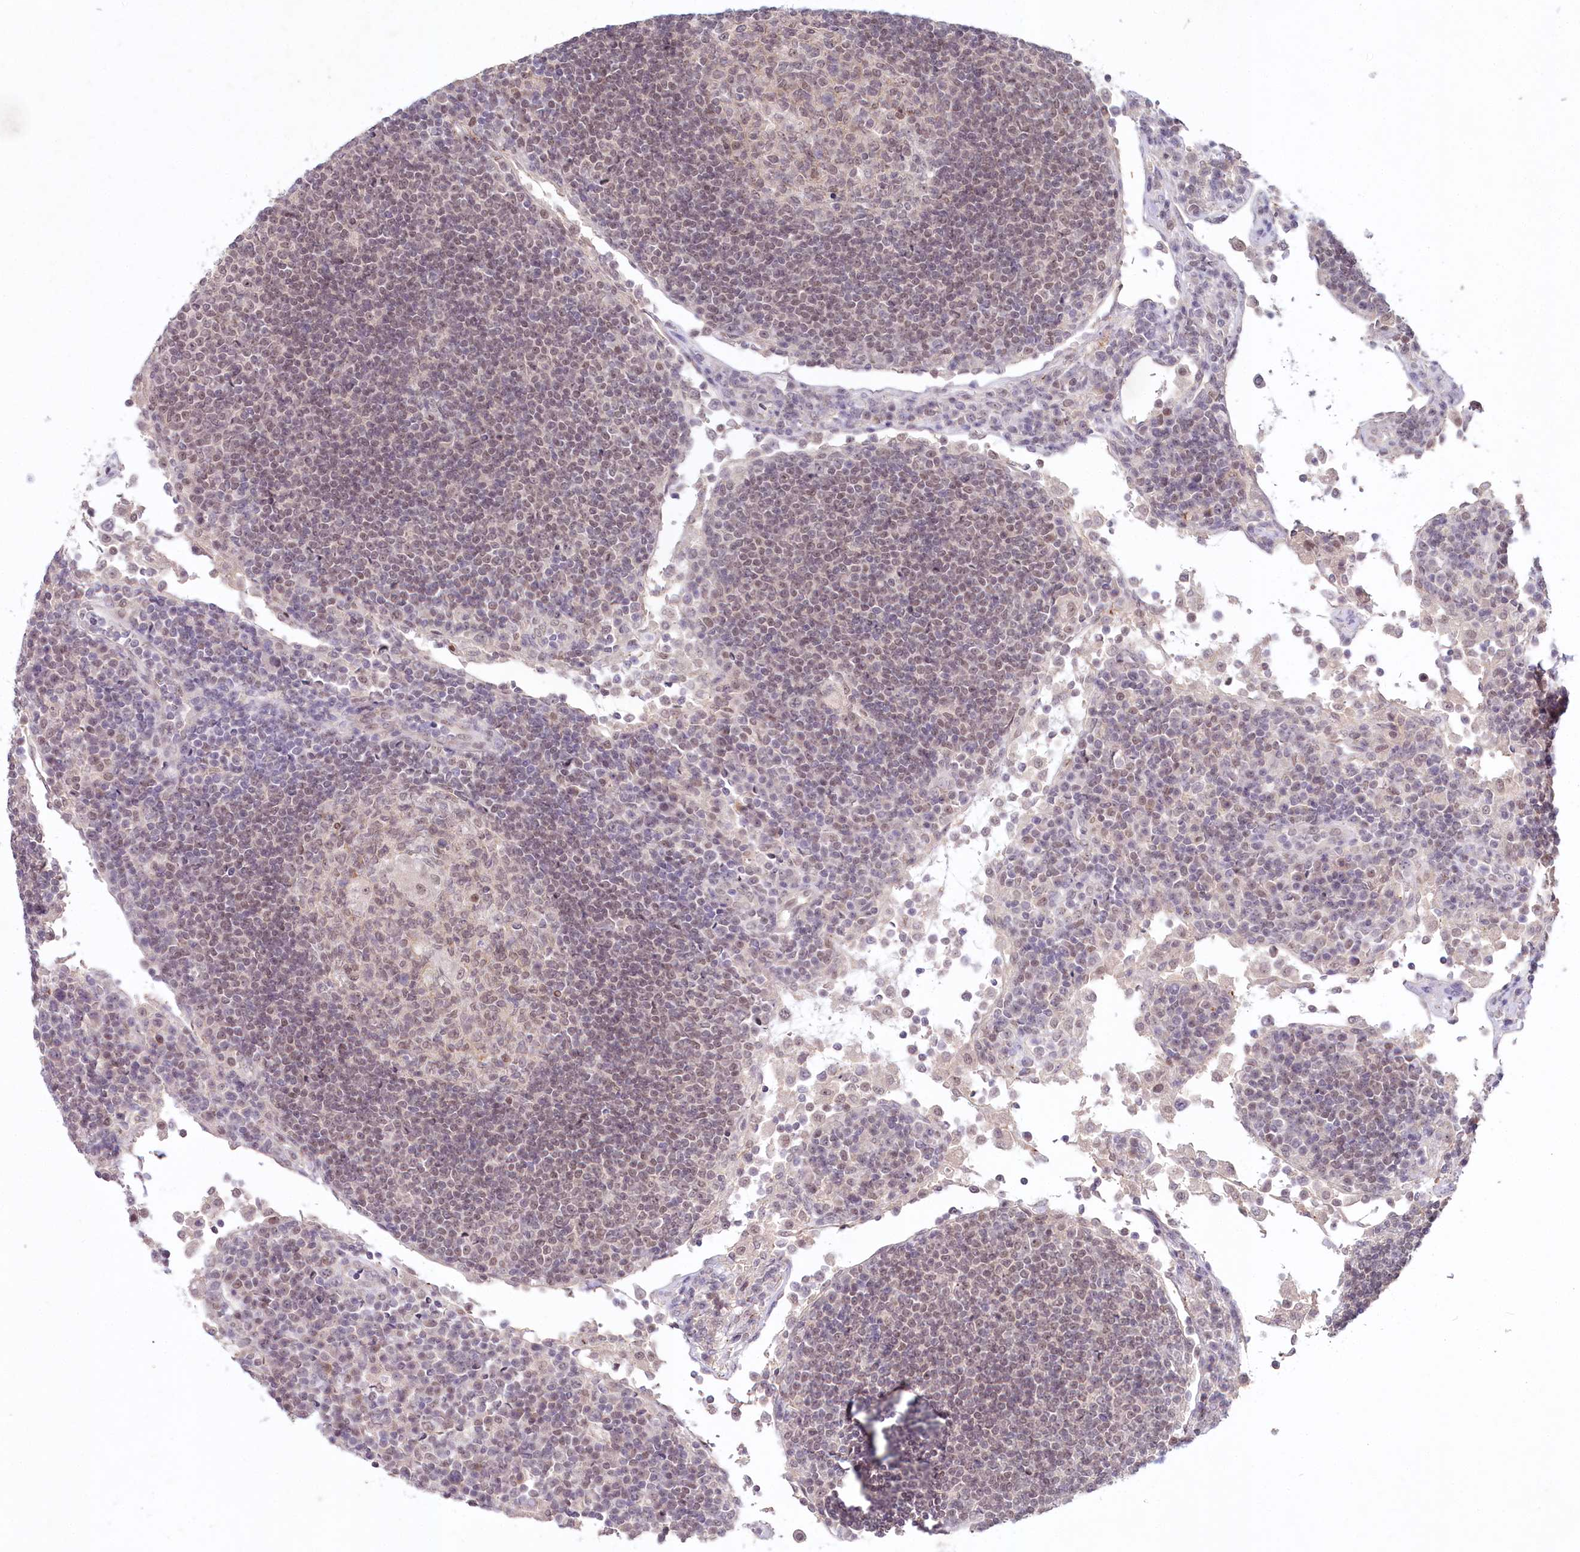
{"staining": {"intensity": "weak", "quantity": "25%-75%", "location": "nuclear"}, "tissue": "lymph node", "cell_type": "Germinal center cells", "image_type": "normal", "snomed": [{"axis": "morphology", "description": "Normal tissue, NOS"}, {"axis": "topography", "description": "Lymph node"}], "caption": "A brown stain highlights weak nuclear positivity of a protein in germinal center cells of normal human lymph node. The staining was performed using DAB (3,3'-diaminobenzidine), with brown indicating positive protein expression. Nuclei are stained blue with hematoxylin.", "gene": "AMTN", "patient": {"sex": "female", "age": 53}}